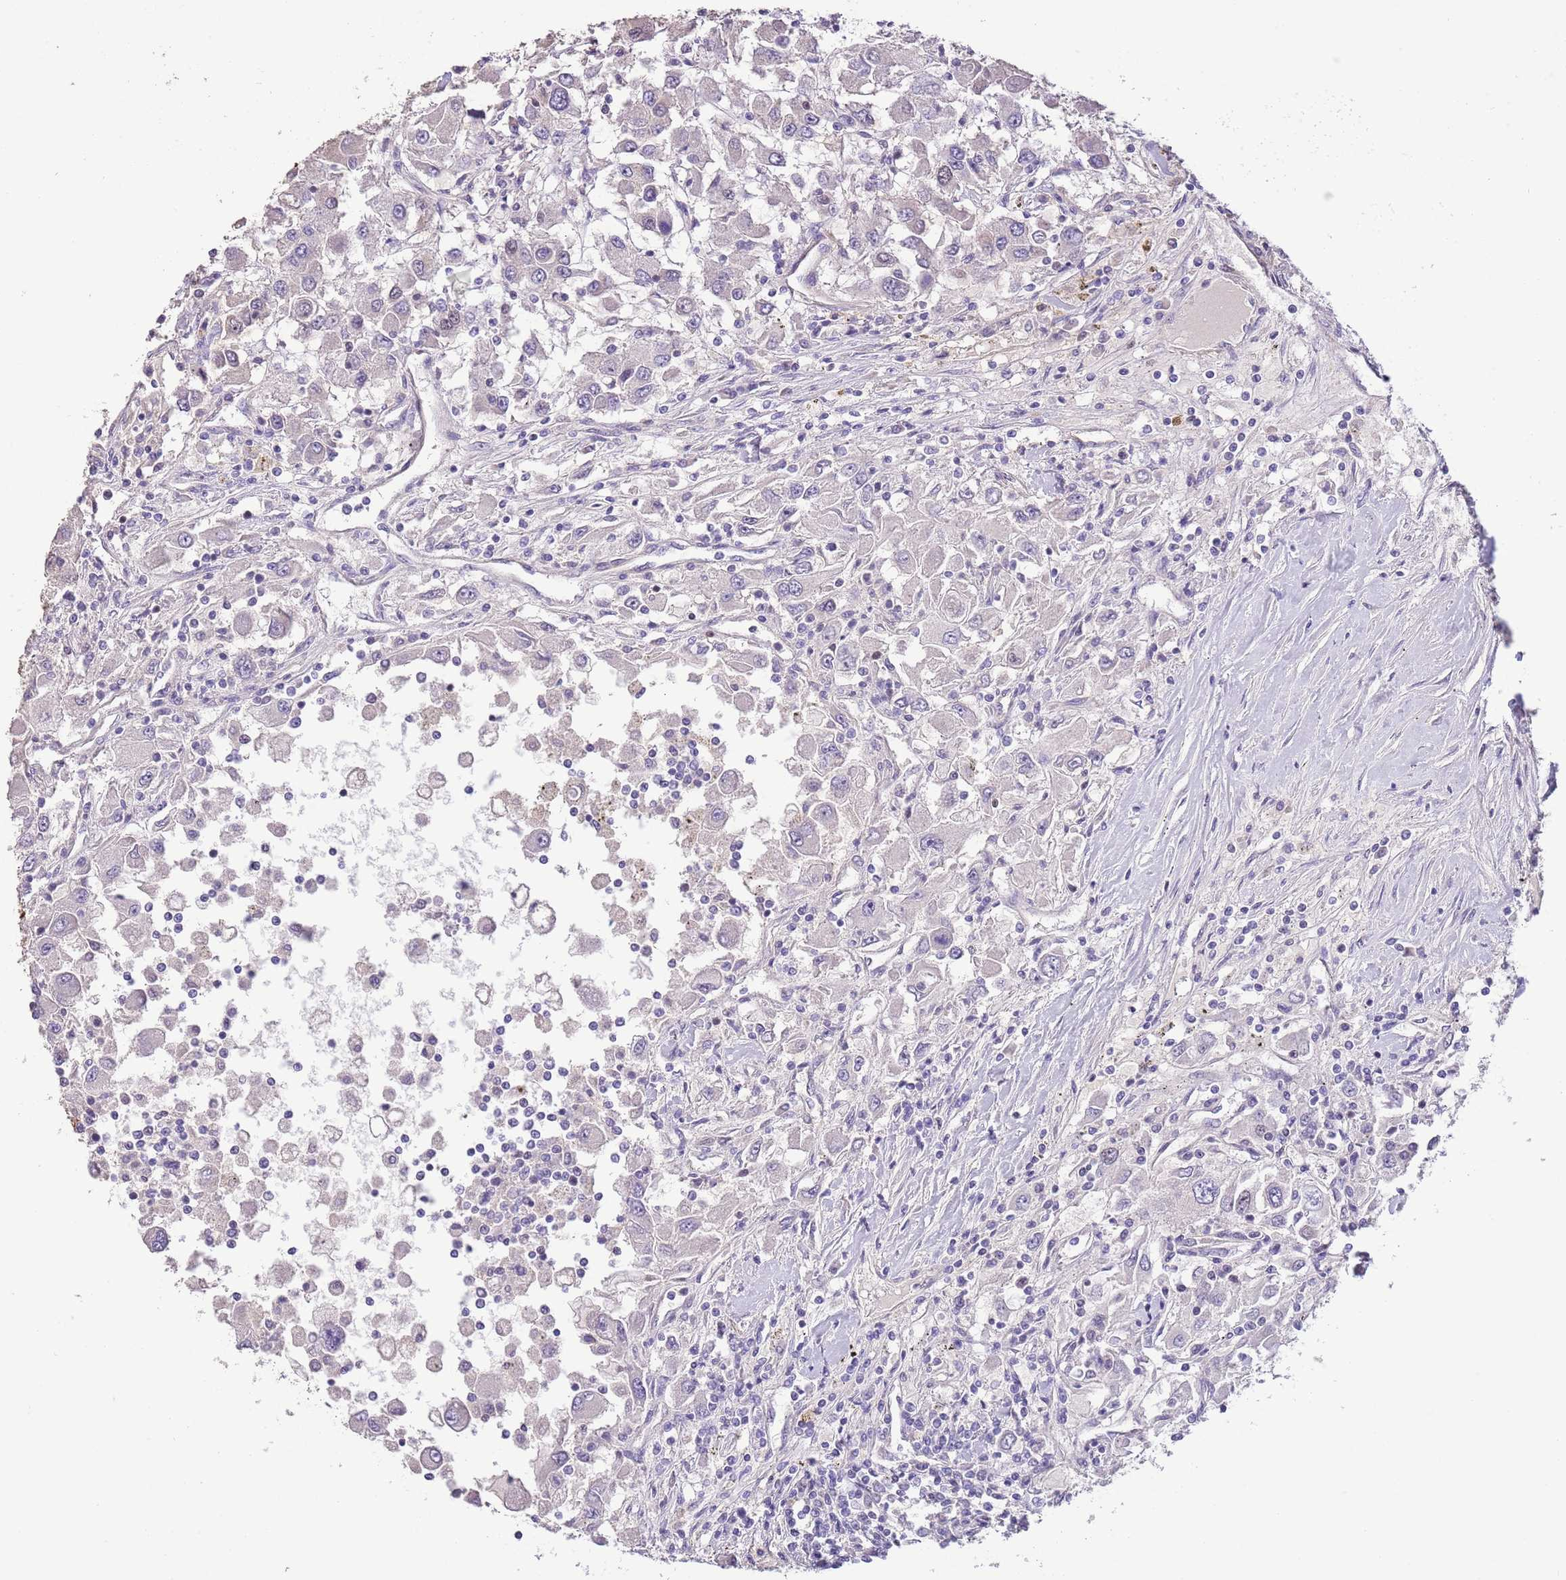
{"staining": {"intensity": "negative", "quantity": "none", "location": "none"}, "tissue": "renal cancer", "cell_type": "Tumor cells", "image_type": "cancer", "snomed": [{"axis": "morphology", "description": "Adenocarcinoma, NOS"}, {"axis": "topography", "description": "Kidney"}], "caption": "An image of renal adenocarcinoma stained for a protein demonstrates no brown staining in tumor cells.", "gene": "ZNF658", "patient": {"sex": "female", "age": 67}}